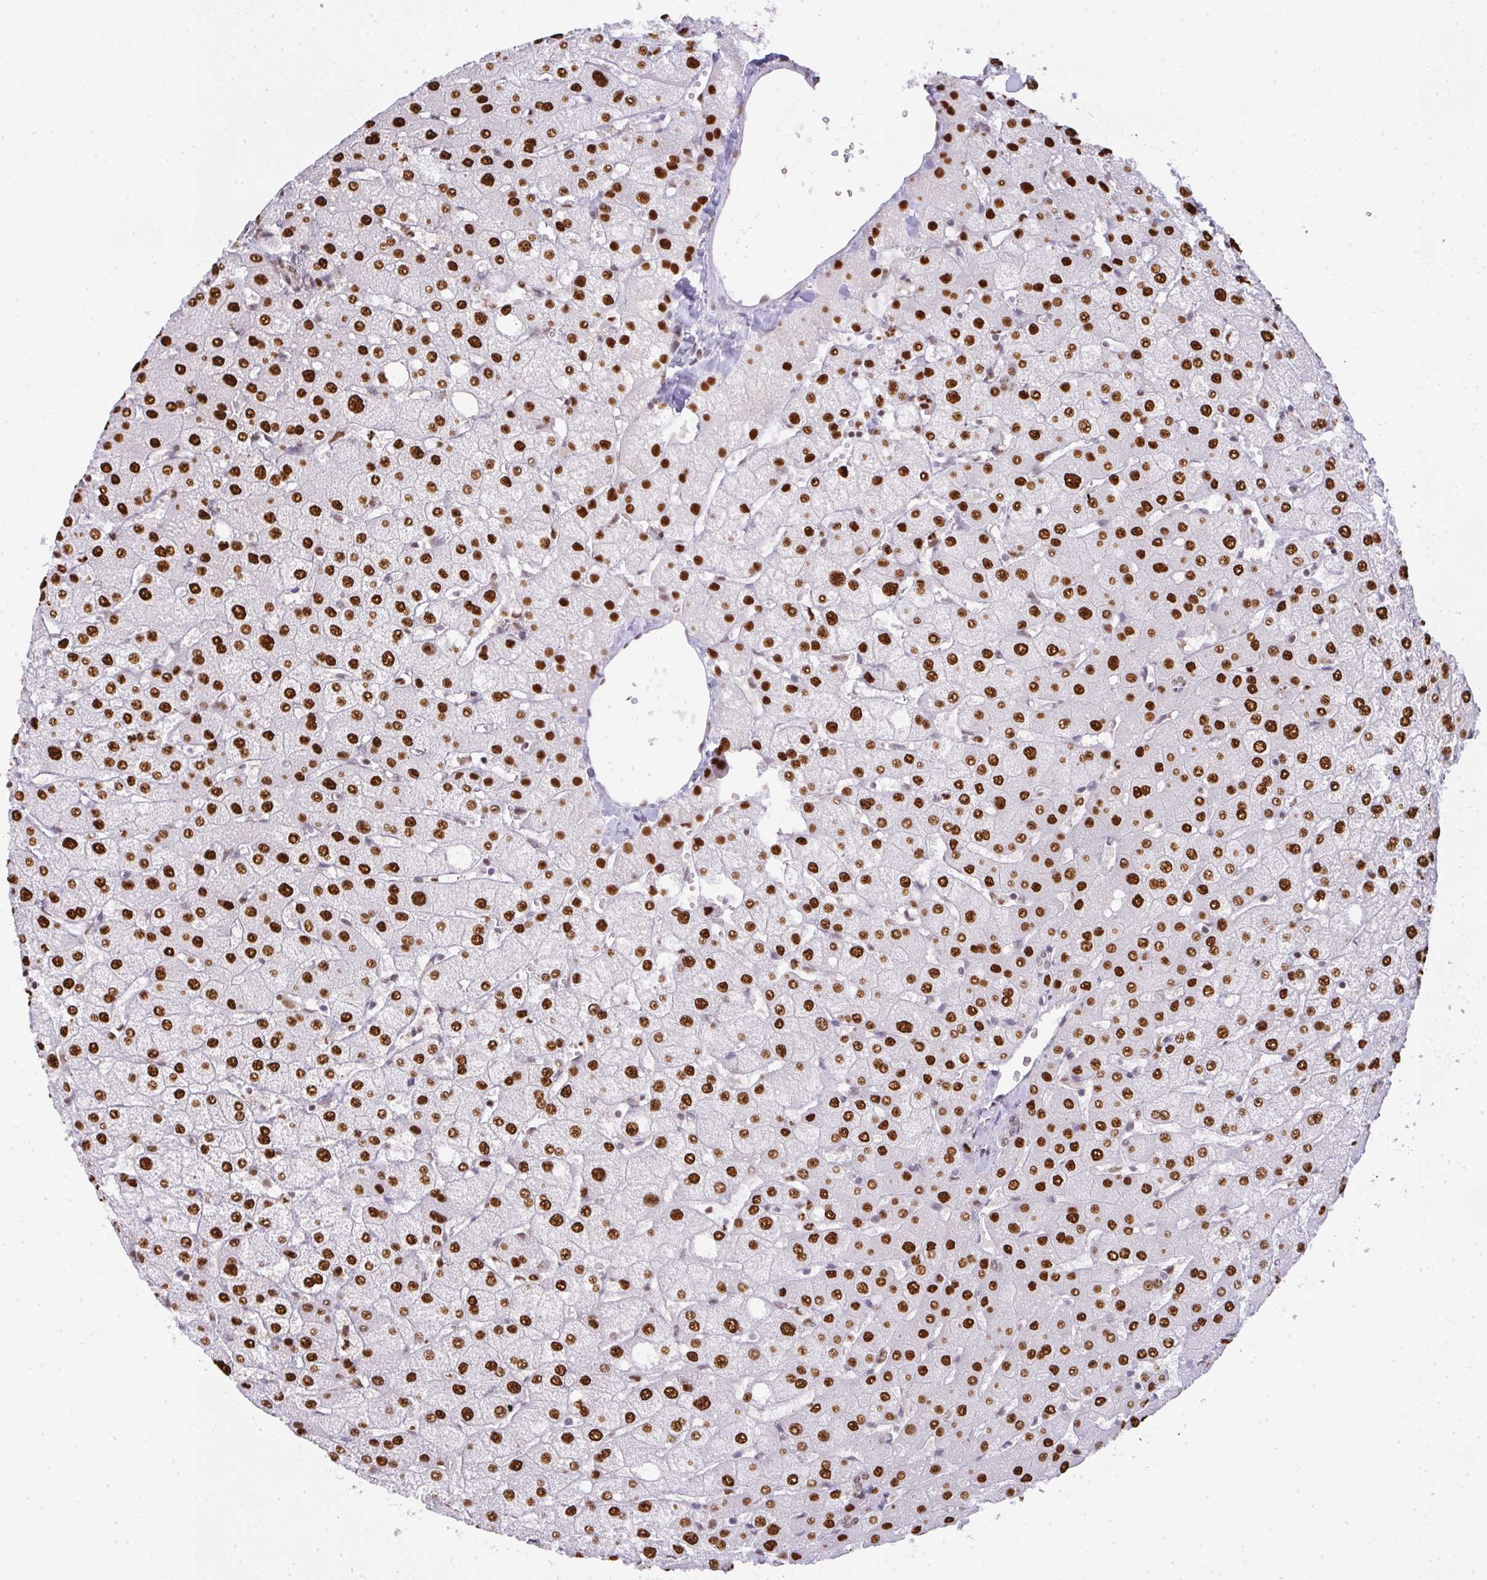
{"staining": {"intensity": "weak", "quantity": ">75%", "location": "nuclear"}, "tissue": "liver", "cell_type": "Cholangiocytes", "image_type": "normal", "snomed": [{"axis": "morphology", "description": "Normal tissue, NOS"}, {"axis": "topography", "description": "Liver"}], "caption": "Weak nuclear staining for a protein is identified in approximately >75% of cholangiocytes of unremarkable liver using immunohistochemistry.", "gene": "BBX", "patient": {"sex": "female", "age": 54}}